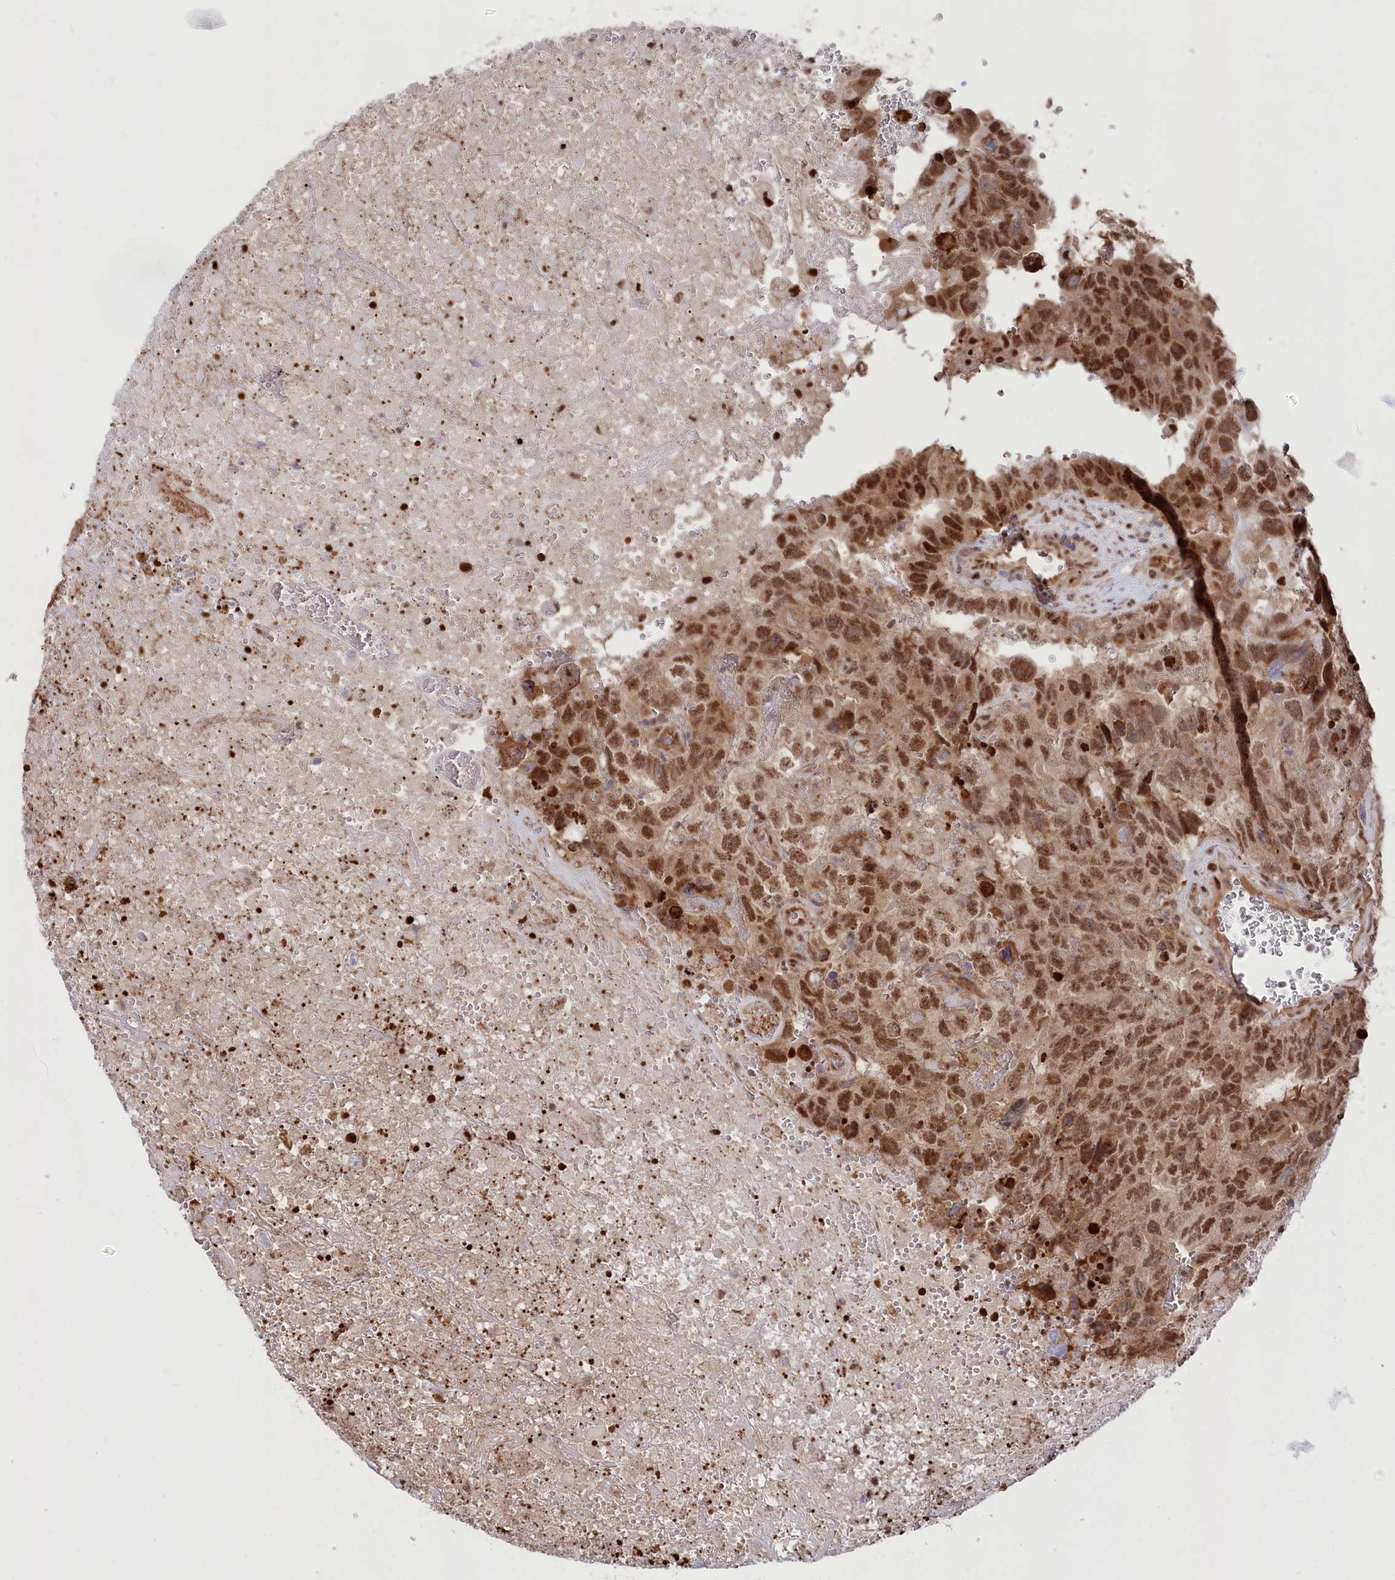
{"staining": {"intensity": "strong", "quantity": ">75%", "location": "cytoplasmic/membranous,nuclear"}, "tissue": "testis cancer", "cell_type": "Tumor cells", "image_type": "cancer", "snomed": [{"axis": "morphology", "description": "Carcinoma, Embryonal, NOS"}, {"axis": "topography", "description": "Testis"}], "caption": "Immunohistochemistry of testis embryonal carcinoma reveals high levels of strong cytoplasmic/membranous and nuclear staining in about >75% of tumor cells.", "gene": "PSMA1", "patient": {"sex": "male", "age": 45}}